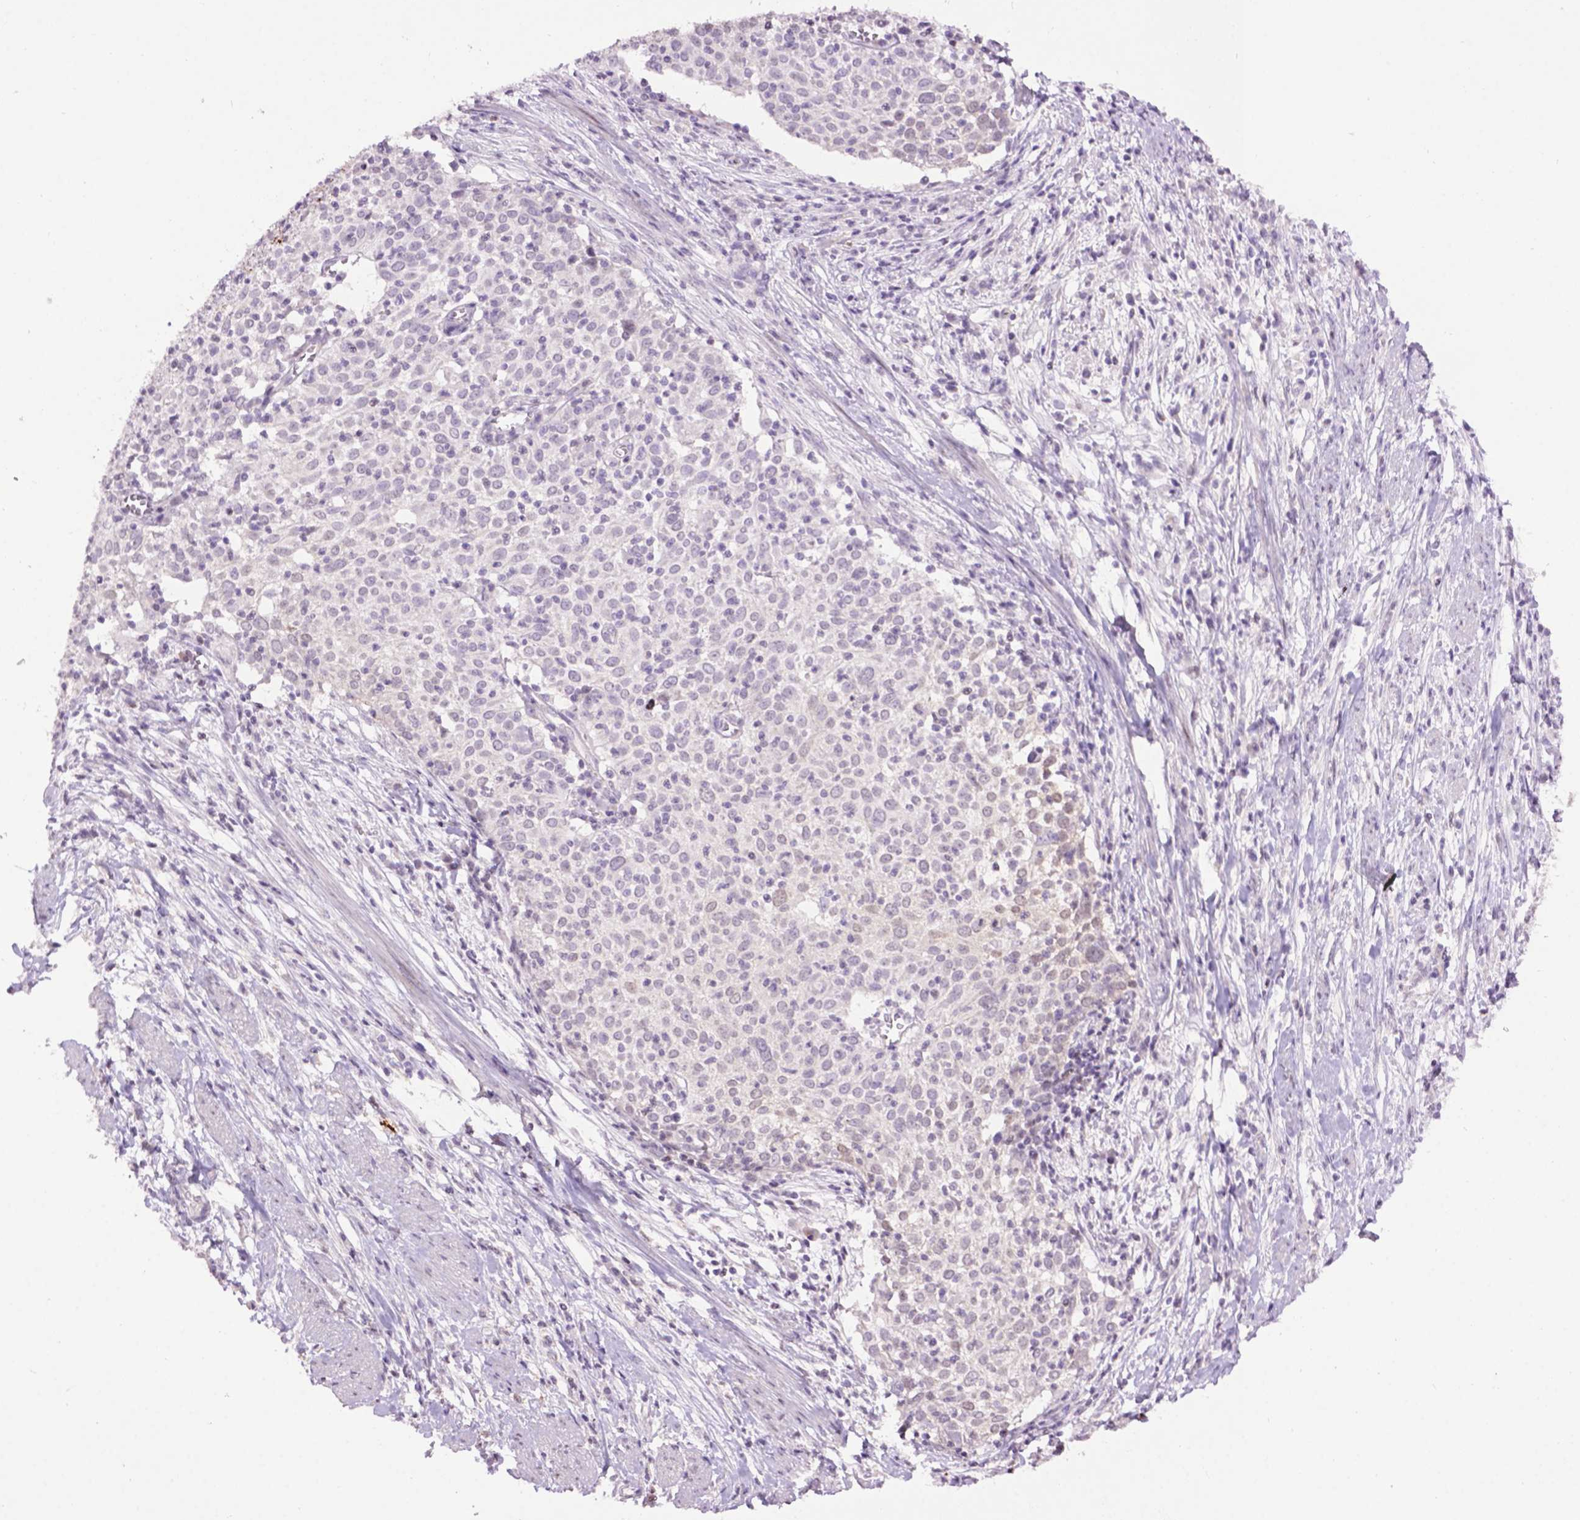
{"staining": {"intensity": "negative", "quantity": "none", "location": "none"}, "tissue": "cervical cancer", "cell_type": "Tumor cells", "image_type": "cancer", "snomed": [{"axis": "morphology", "description": "Squamous cell carcinoma, NOS"}, {"axis": "topography", "description": "Cervix"}], "caption": "Tumor cells show no significant positivity in cervical cancer. Nuclei are stained in blue.", "gene": "TH", "patient": {"sex": "female", "age": 39}}